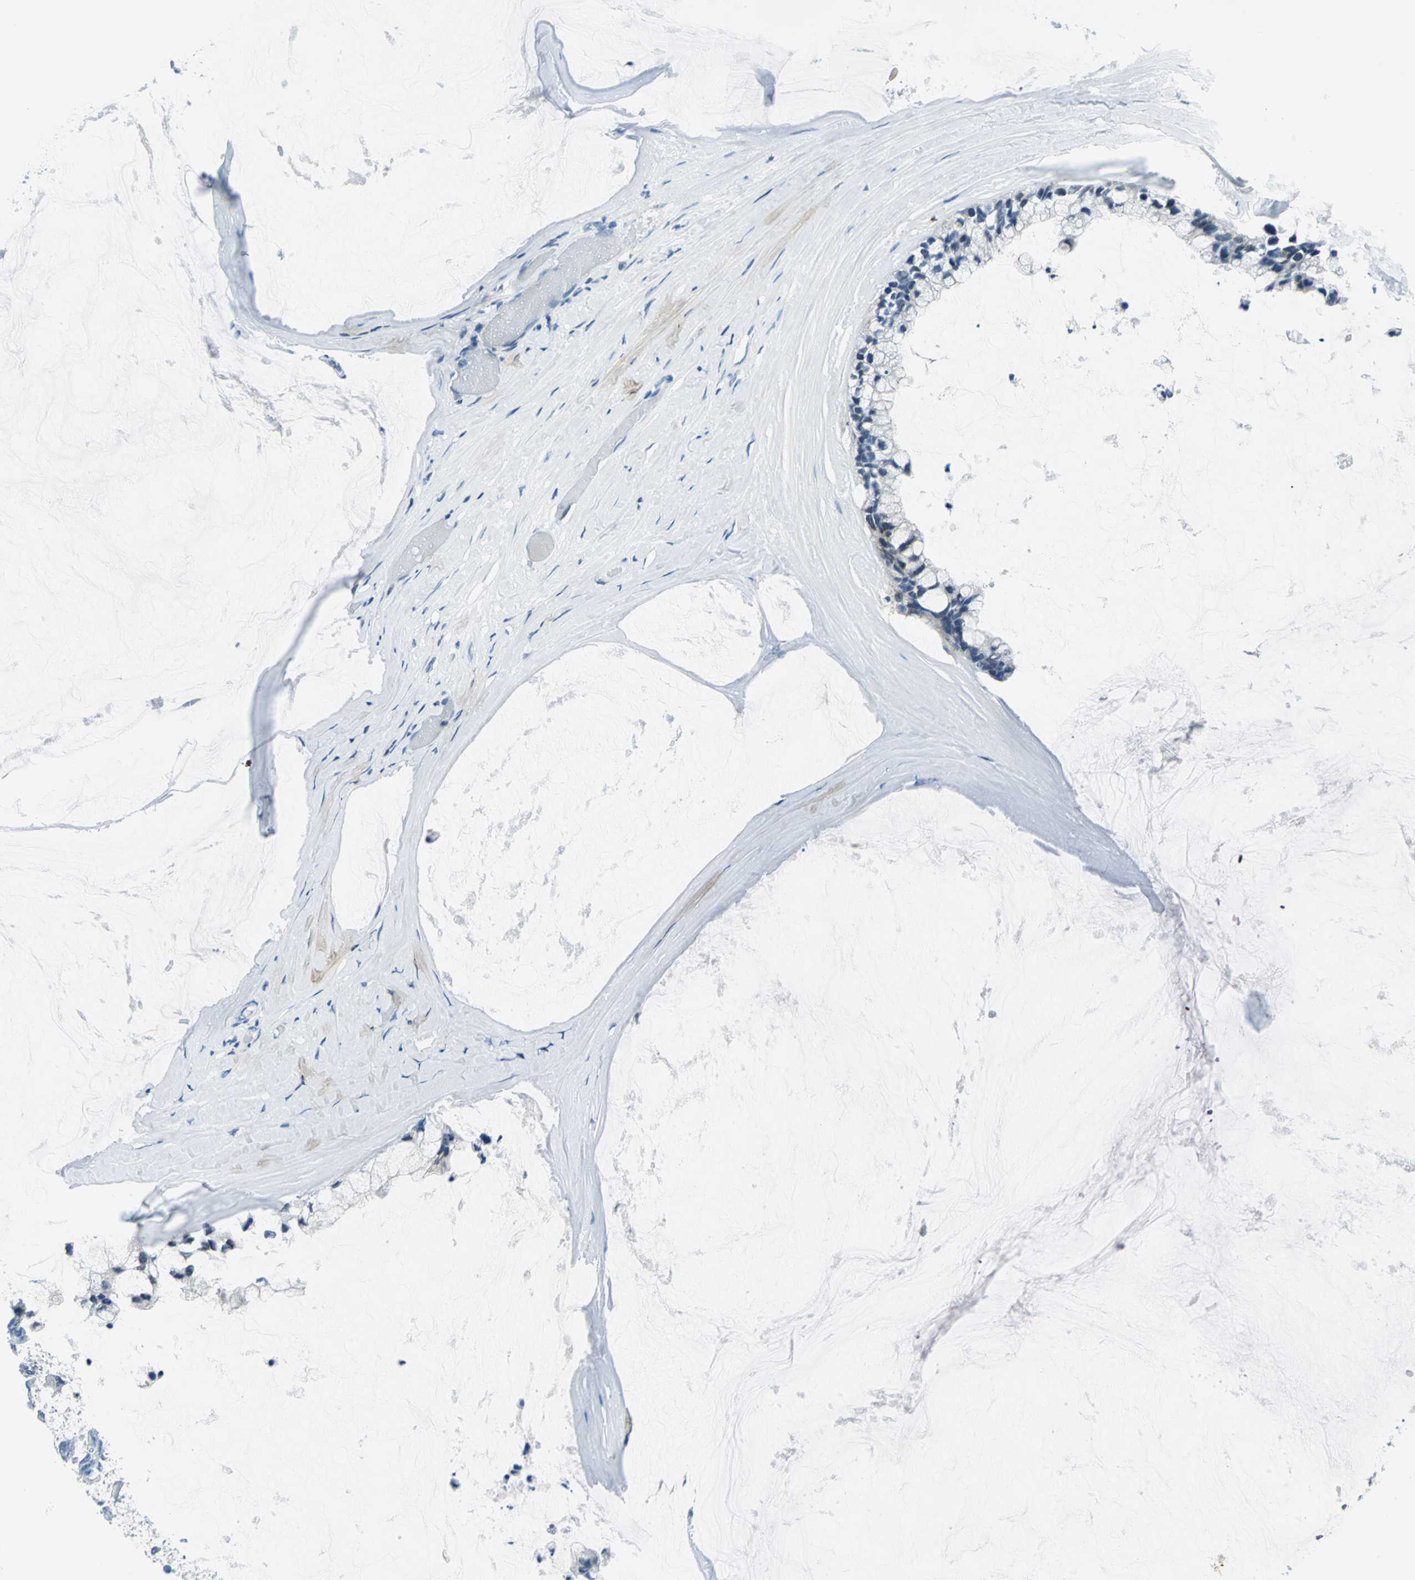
{"staining": {"intensity": "negative", "quantity": "none", "location": "none"}, "tissue": "ovarian cancer", "cell_type": "Tumor cells", "image_type": "cancer", "snomed": [{"axis": "morphology", "description": "Cystadenocarcinoma, mucinous, NOS"}, {"axis": "topography", "description": "Ovary"}], "caption": "Tumor cells are negative for brown protein staining in ovarian cancer (mucinous cystadenocarcinoma).", "gene": "AKR1A1", "patient": {"sex": "female", "age": 39}}